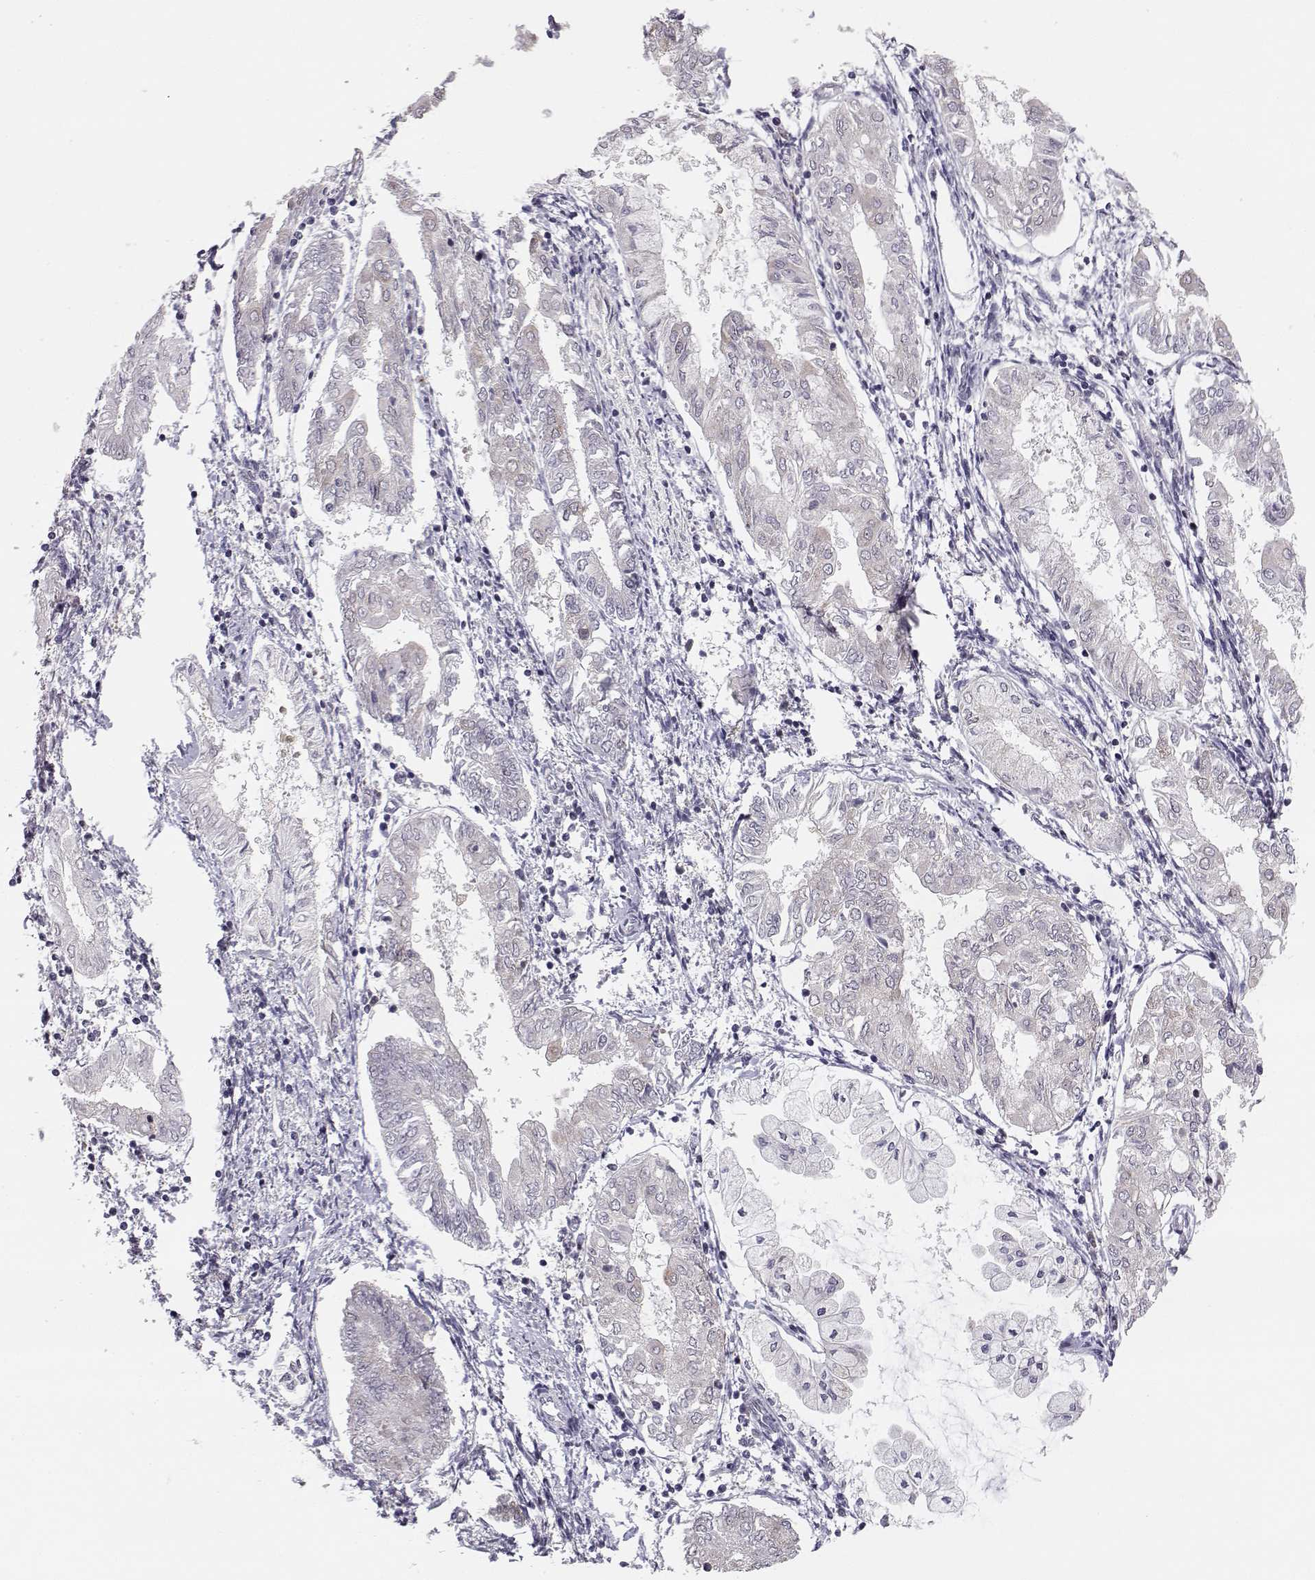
{"staining": {"intensity": "weak", "quantity": "<25%", "location": "cytoplasmic/membranous"}, "tissue": "endometrial cancer", "cell_type": "Tumor cells", "image_type": "cancer", "snomed": [{"axis": "morphology", "description": "Adenocarcinoma, NOS"}, {"axis": "topography", "description": "Endometrium"}], "caption": "The immunohistochemistry photomicrograph has no significant expression in tumor cells of adenocarcinoma (endometrial) tissue.", "gene": "KIF13B", "patient": {"sex": "female", "age": 68}}